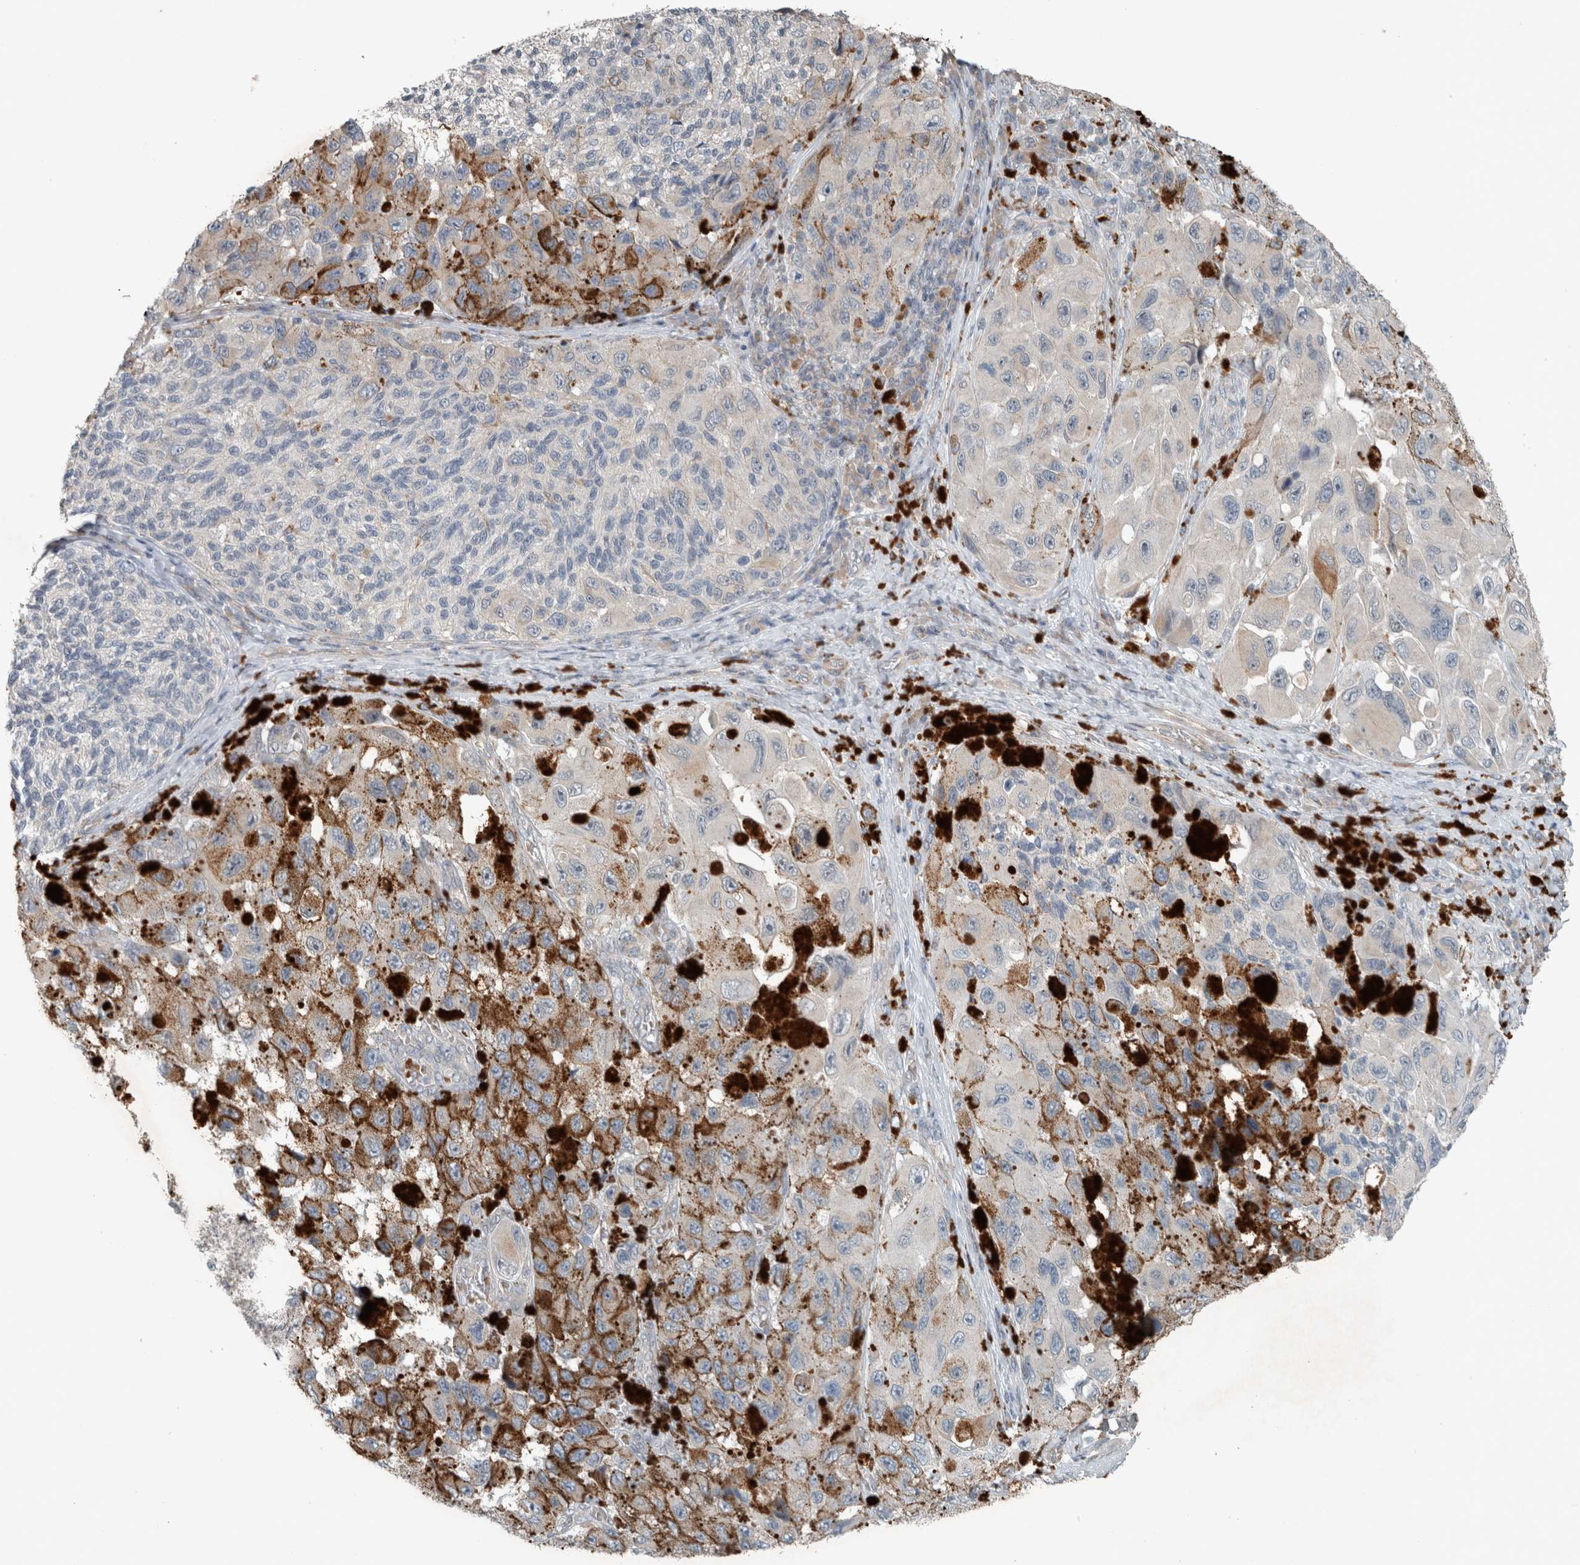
{"staining": {"intensity": "moderate", "quantity": "25%-75%", "location": "cytoplasmic/membranous"}, "tissue": "melanoma", "cell_type": "Tumor cells", "image_type": "cancer", "snomed": [{"axis": "morphology", "description": "Malignant melanoma, NOS"}, {"axis": "topography", "description": "Skin"}], "caption": "Immunohistochemical staining of melanoma shows moderate cytoplasmic/membranous protein staining in approximately 25%-75% of tumor cells.", "gene": "JADE2", "patient": {"sex": "female", "age": 73}}